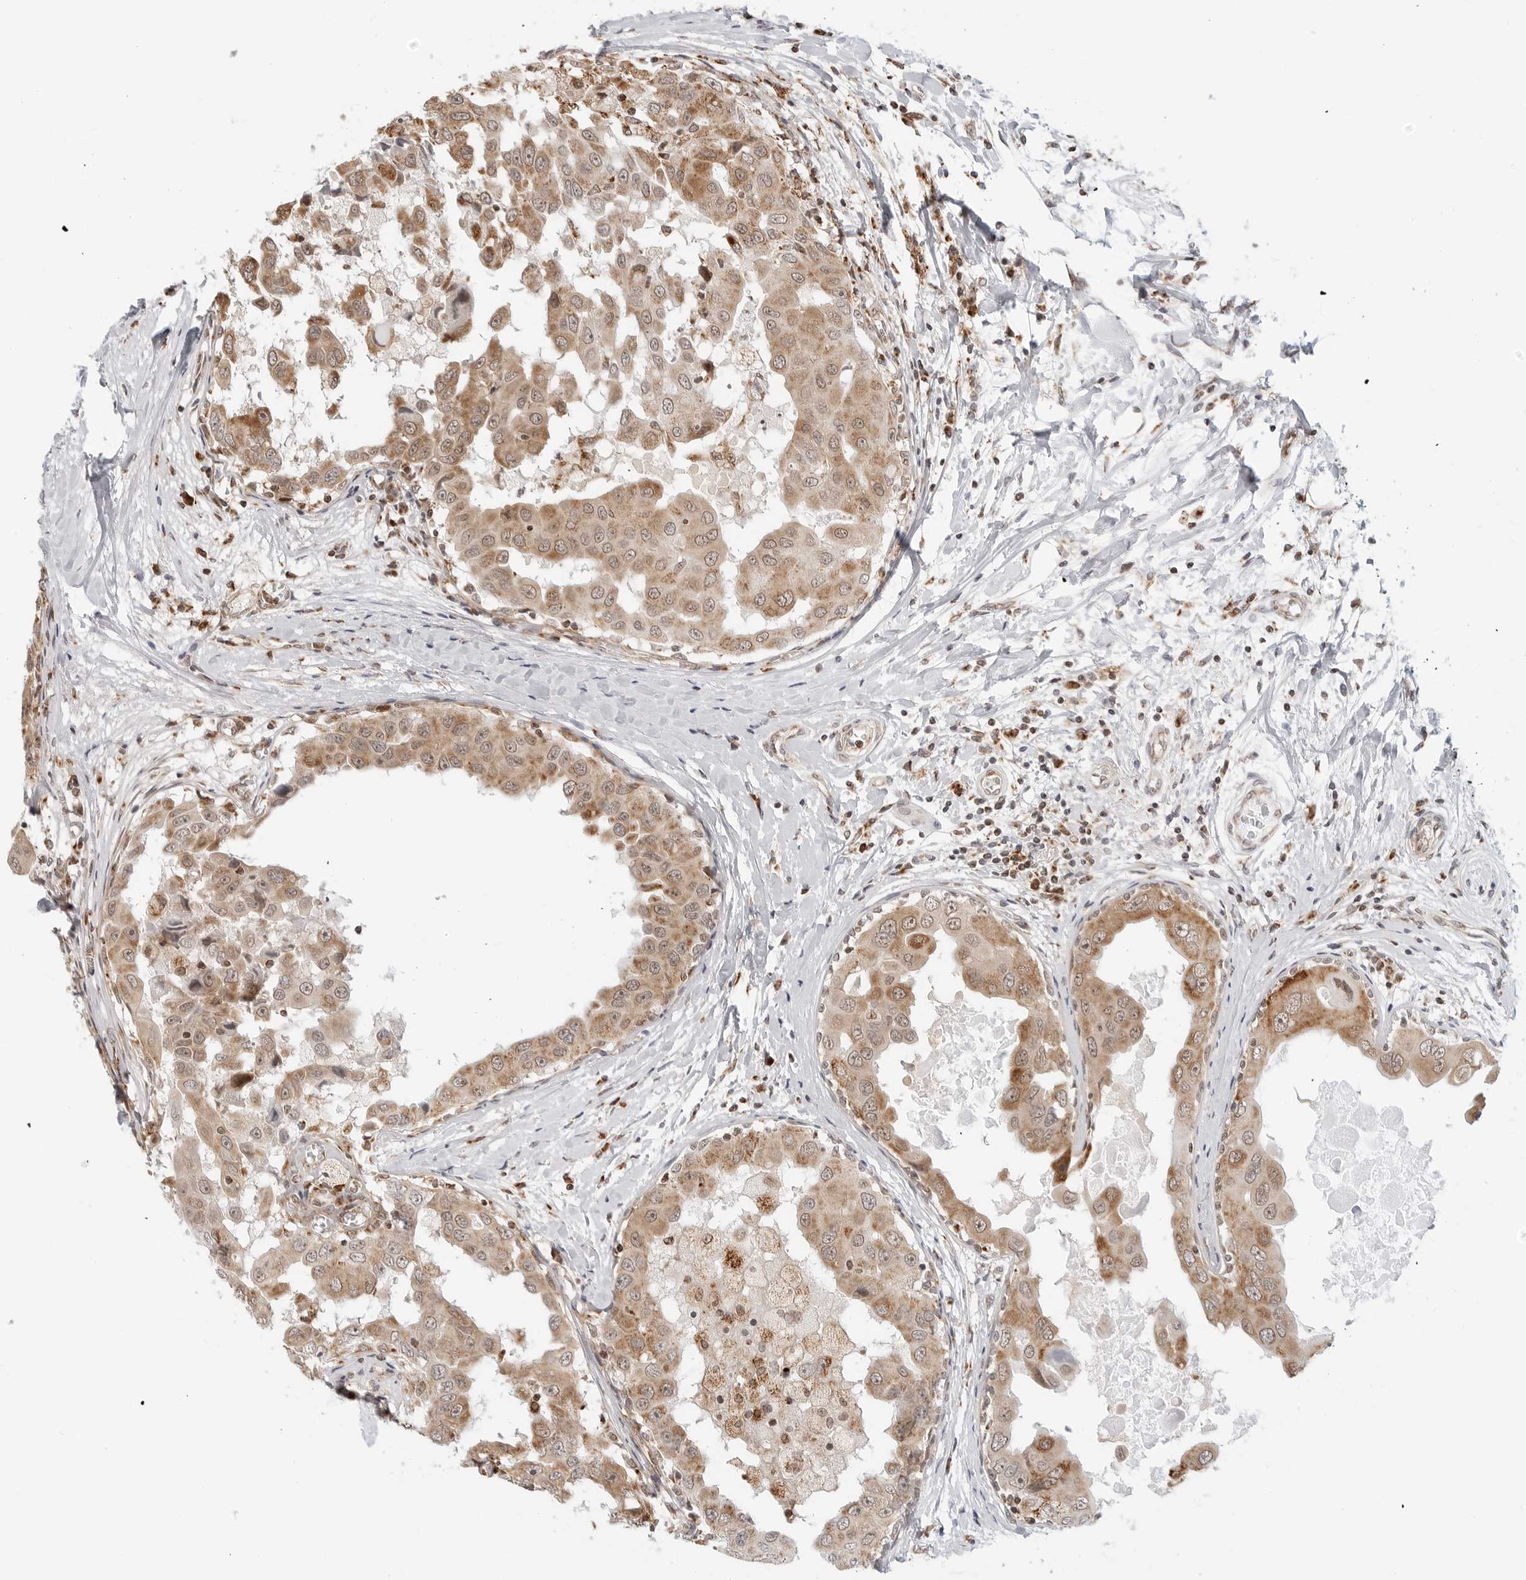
{"staining": {"intensity": "moderate", "quantity": ">75%", "location": "cytoplasmic/membranous,nuclear"}, "tissue": "breast cancer", "cell_type": "Tumor cells", "image_type": "cancer", "snomed": [{"axis": "morphology", "description": "Duct carcinoma"}, {"axis": "topography", "description": "Breast"}], "caption": "Approximately >75% of tumor cells in breast cancer show moderate cytoplasmic/membranous and nuclear protein positivity as visualized by brown immunohistochemical staining.", "gene": "POLR3GL", "patient": {"sex": "female", "age": 27}}